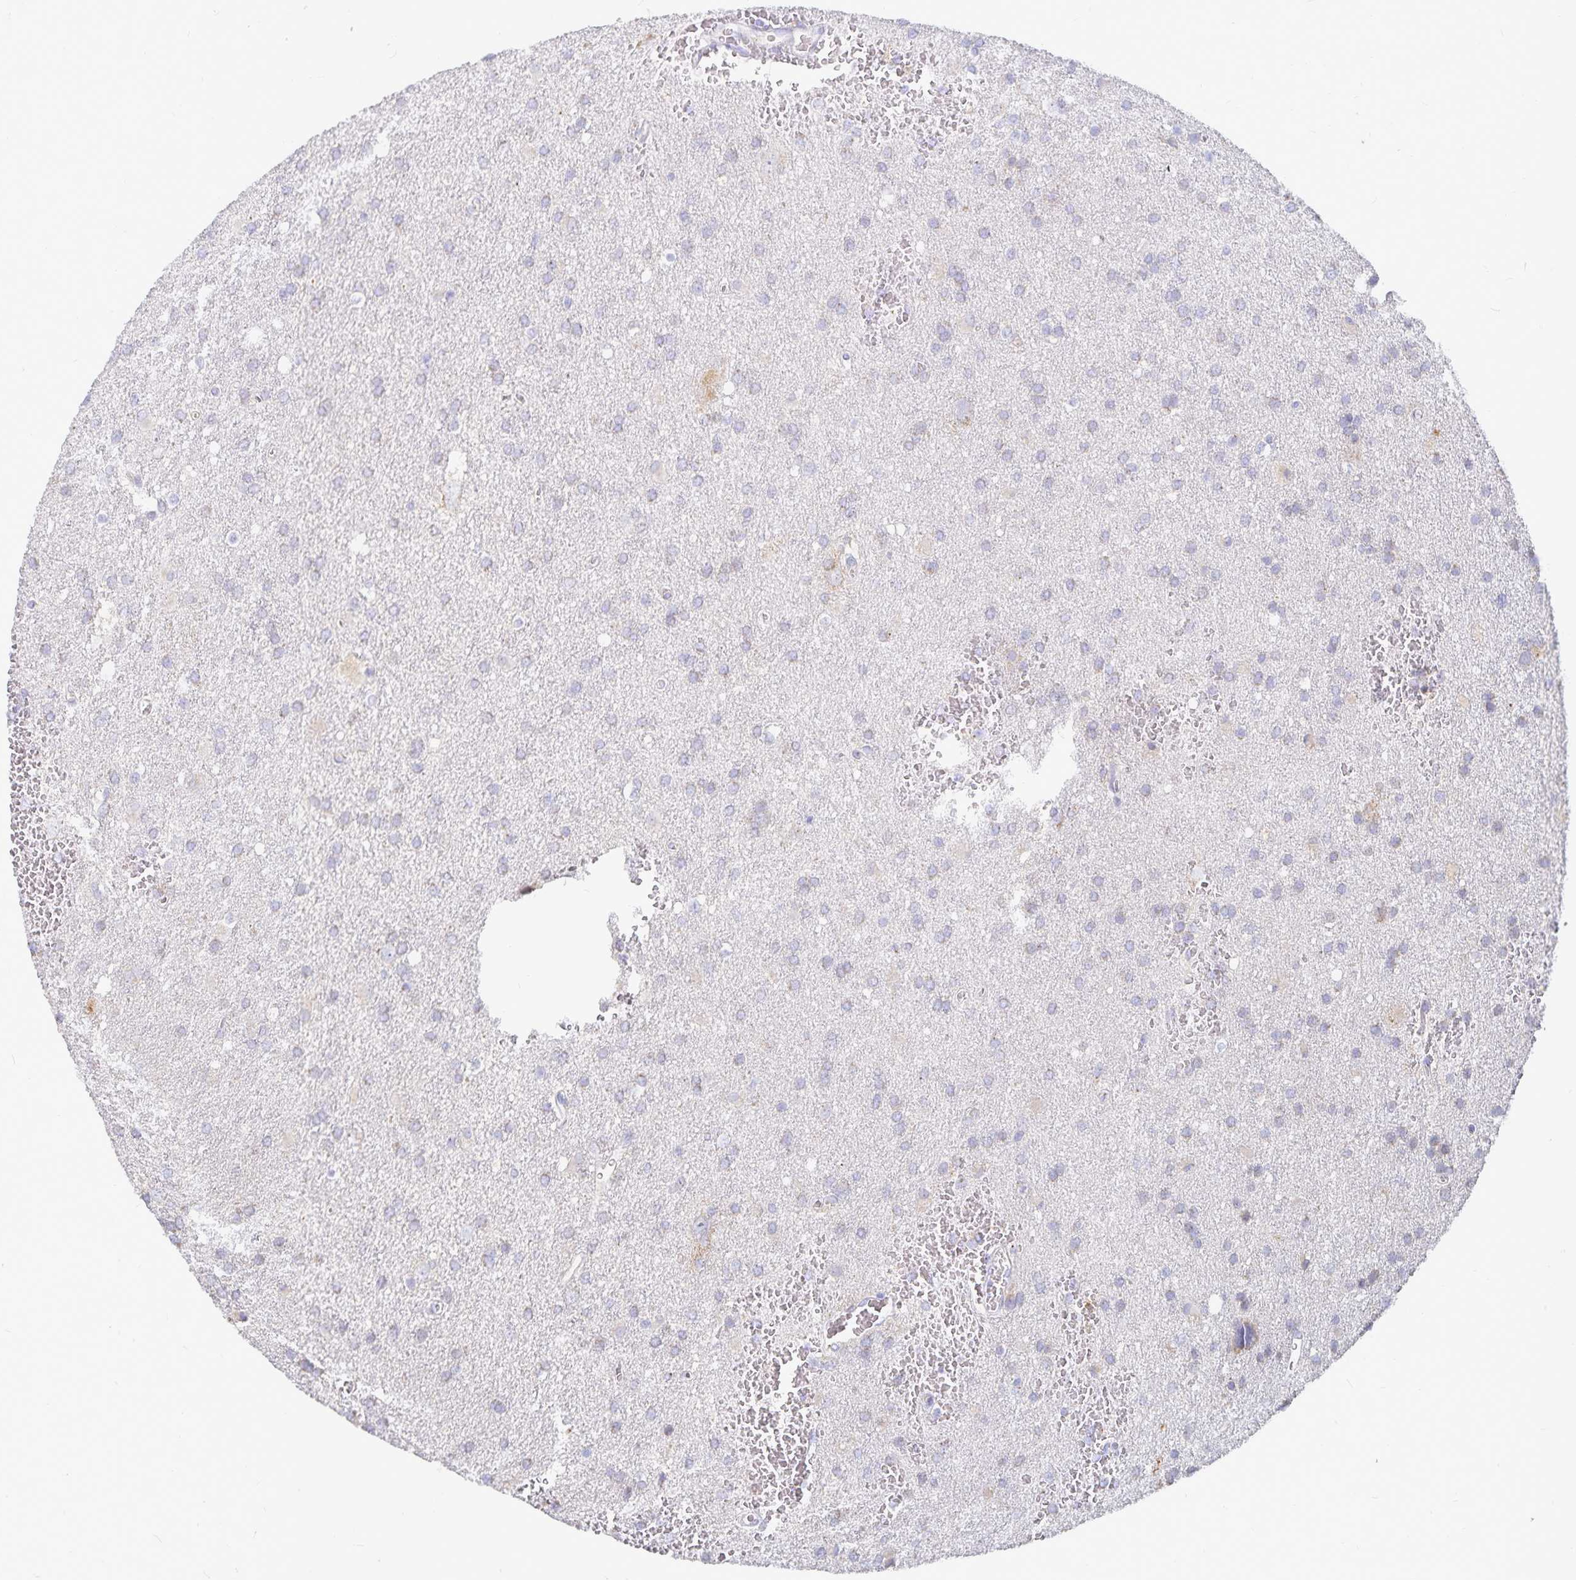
{"staining": {"intensity": "negative", "quantity": "none", "location": "none"}, "tissue": "glioma", "cell_type": "Tumor cells", "image_type": "cancer", "snomed": [{"axis": "morphology", "description": "Glioma, malignant, Low grade"}, {"axis": "topography", "description": "Brain"}], "caption": "The immunohistochemistry micrograph has no significant staining in tumor cells of low-grade glioma (malignant) tissue.", "gene": "PKHD1", "patient": {"sex": "male", "age": 66}}